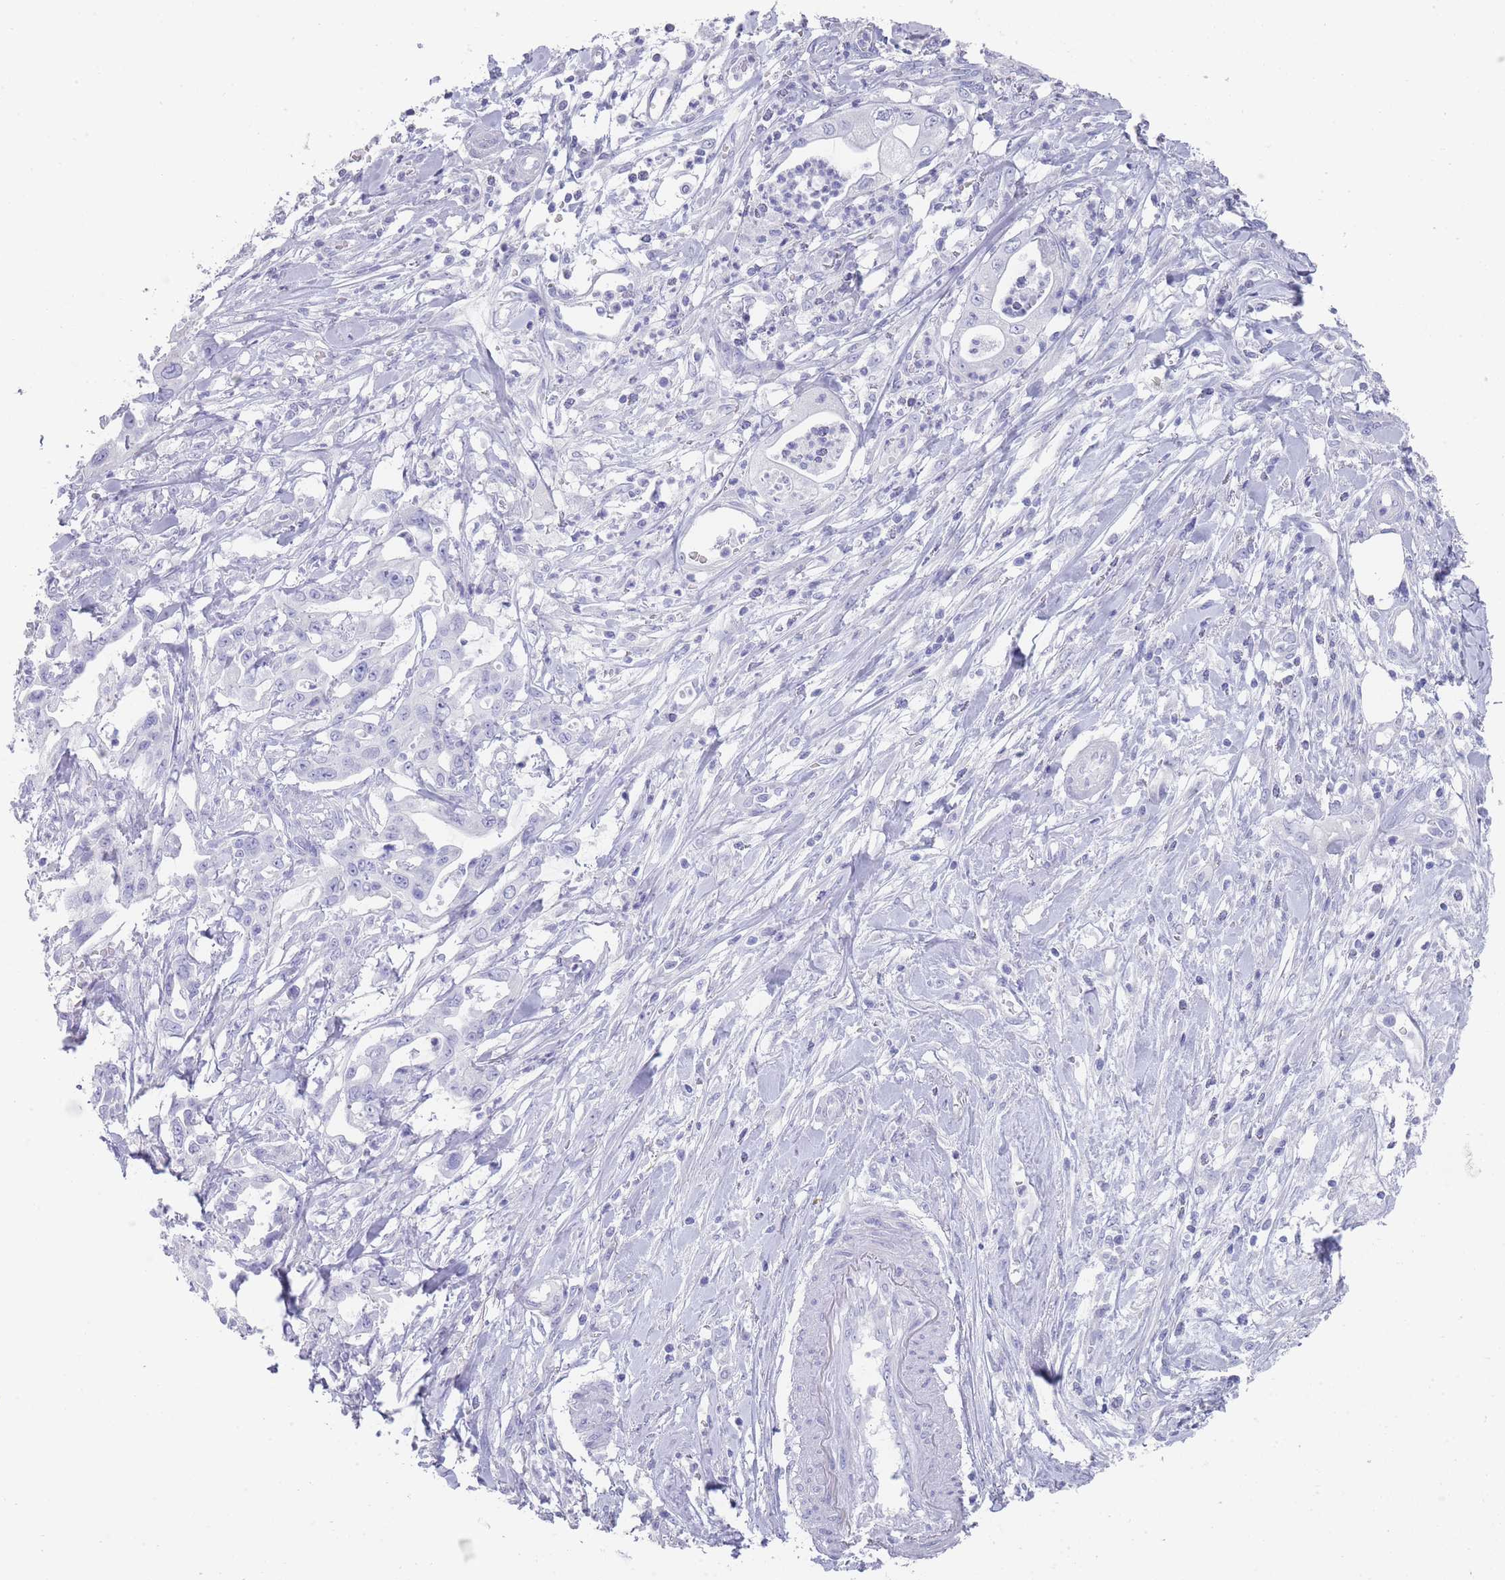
{"staining": {"intensity": "negative", "quantity": "none", "location": "none"}, "tissue": "pancreatic cancer", "cell_type": "Tumor cells", "image_type": "cancer", "snomed": [{"axis": "morphology", "description": "Adenocarcinoma, NOS"}, {"axis": "topography", "description": "Pancreas"}], "caption": "A micrograph of pancreatic cancer (adenocarcinoma) stained for a protein reveals no brown staining in tumor cells. Brightfield microscopy of immunohistochemistry (IHC) stained with DAB (brown) and hematoxylin (blue), captured at high magnification.", "gene": "RAB2B", "patient": {"sex": "female", "age": 61}}